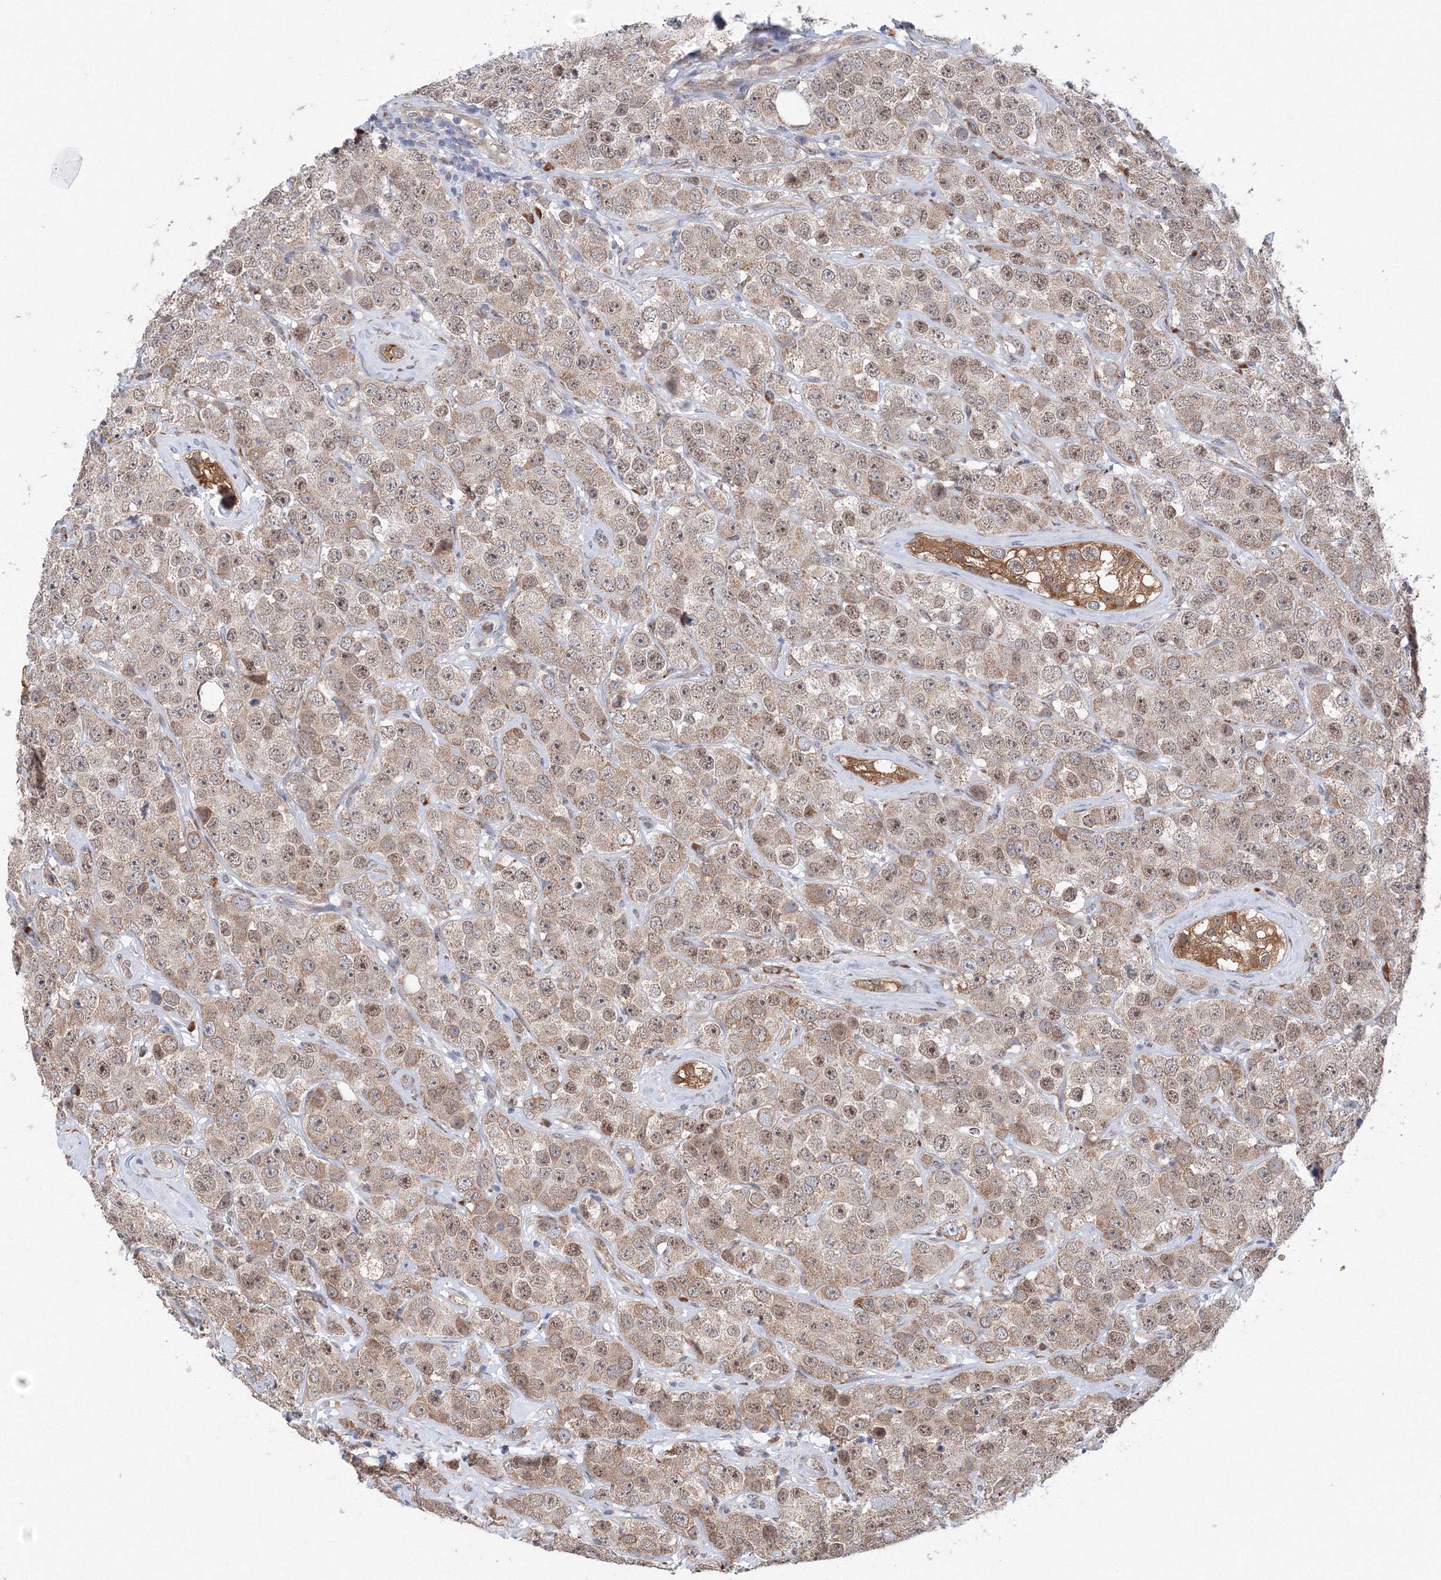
{"staining": {"intensity": "weak", "quantity": "25%-75%", "location": "cytoplasmic/membranous"}, "tissue": "testis cancer", "cell_type": "Tumor cells", "image_type": "cancer", "snomed": [{"axis": "morphology", "description": "Seminoma, NOS"}, {"axis": "topography", "description": "Testis"}], "caption": "High-power microscopy captured an immunohistochemistry (IHC) histopathology image of testis seminoma, revealing weak cytoplasmic/membranous expression in approximately 25%-75% of tumor cells.", "gene": "DIS3L2", "patient": {"sex": "male", "age": 28}}